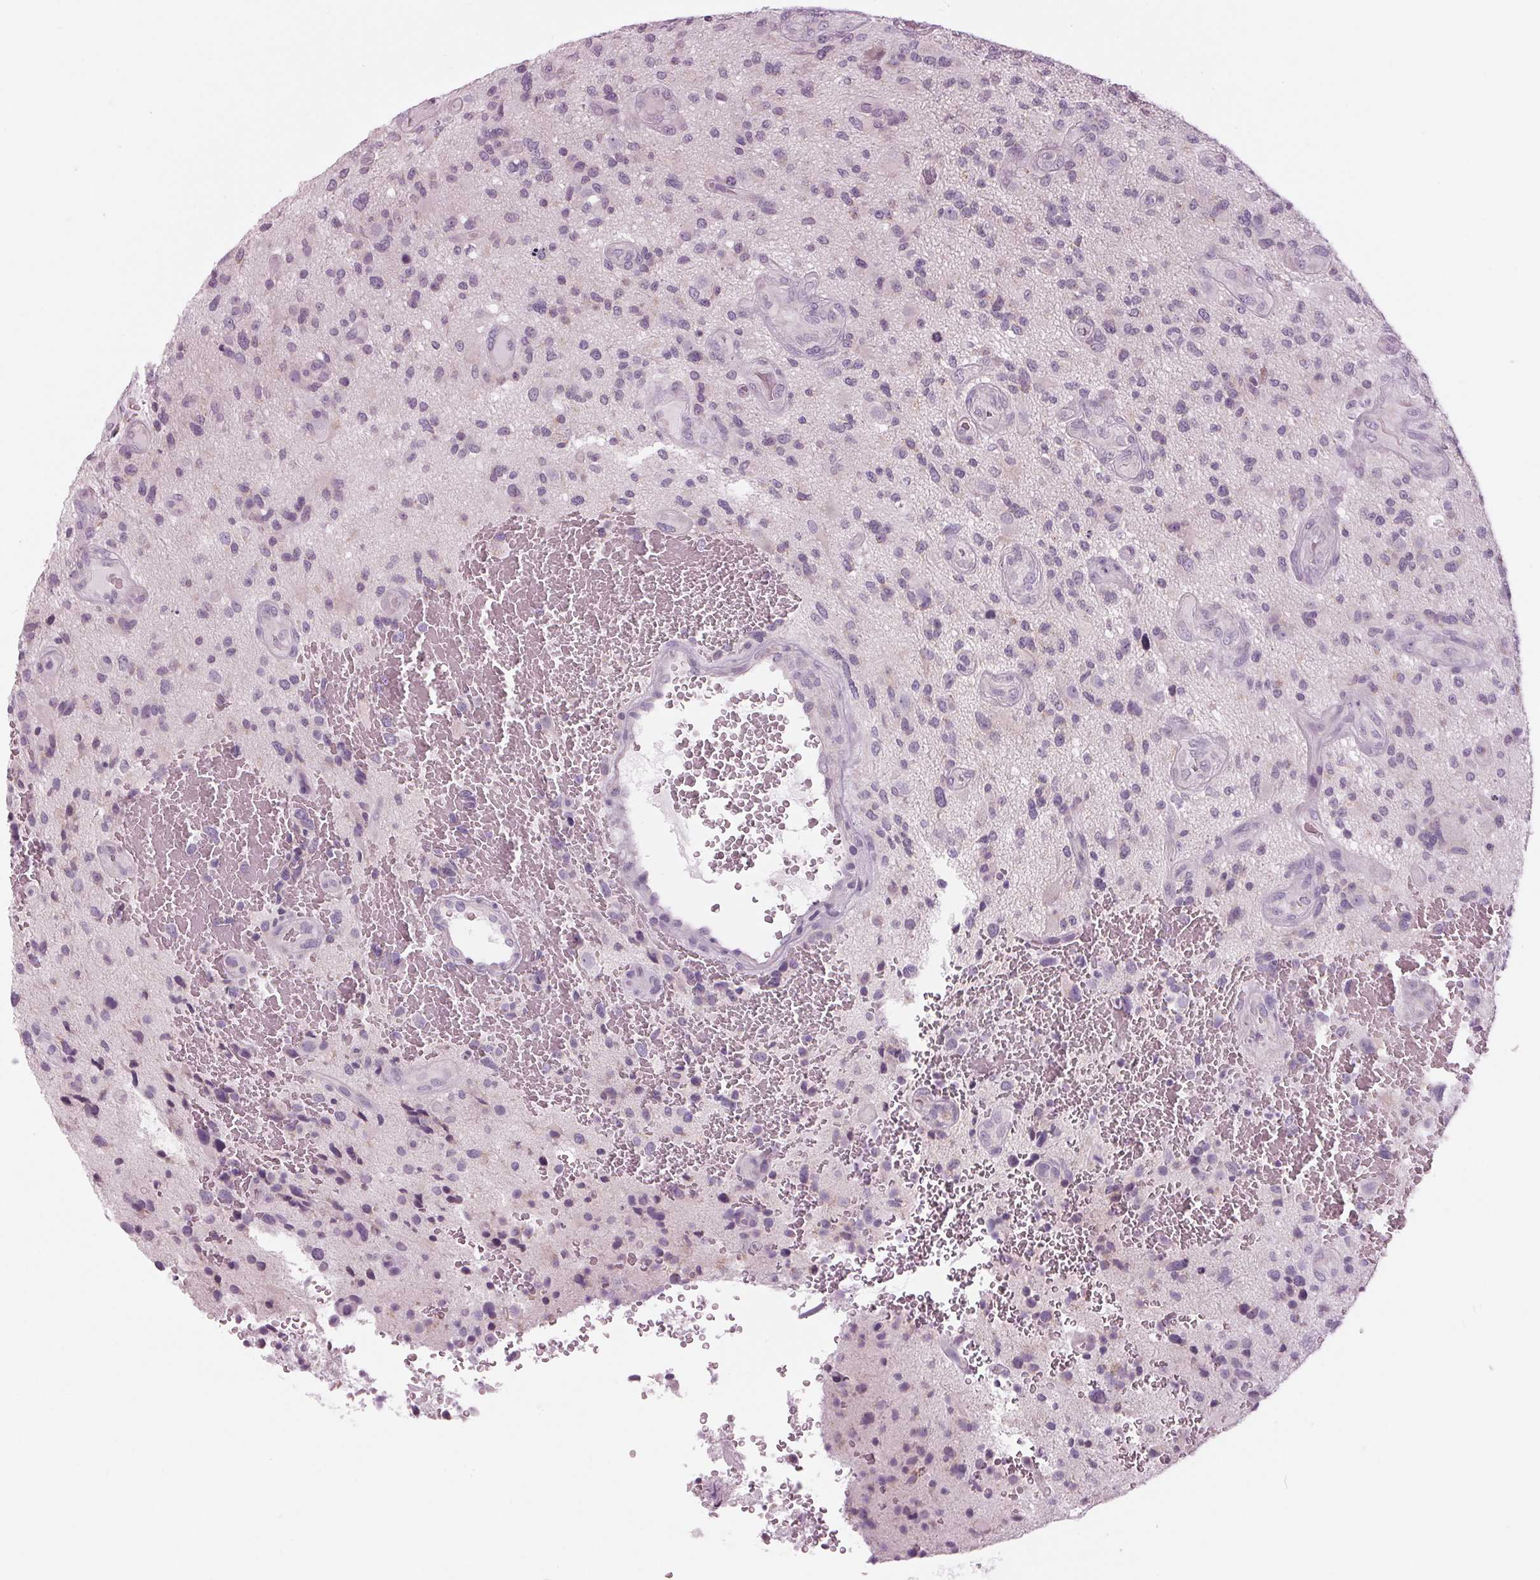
{"staining": {"intensity": "negative", "quantity": "none", "location": "none"}, "tissue": "glioma", "cell_type": "Tumor cells", "image_type": "cancer", "snomed": [{"axis": "morphology", "description": "Glioma, malignant, High grade"}, {"axis": "topography", "description": "Brain"}], "caption": "Immunohistochemical staining of glioma reveals no significant staining in tumor cells.", "gene": "SAMD4A", "patient": {"sex": "male", "age": 47}}